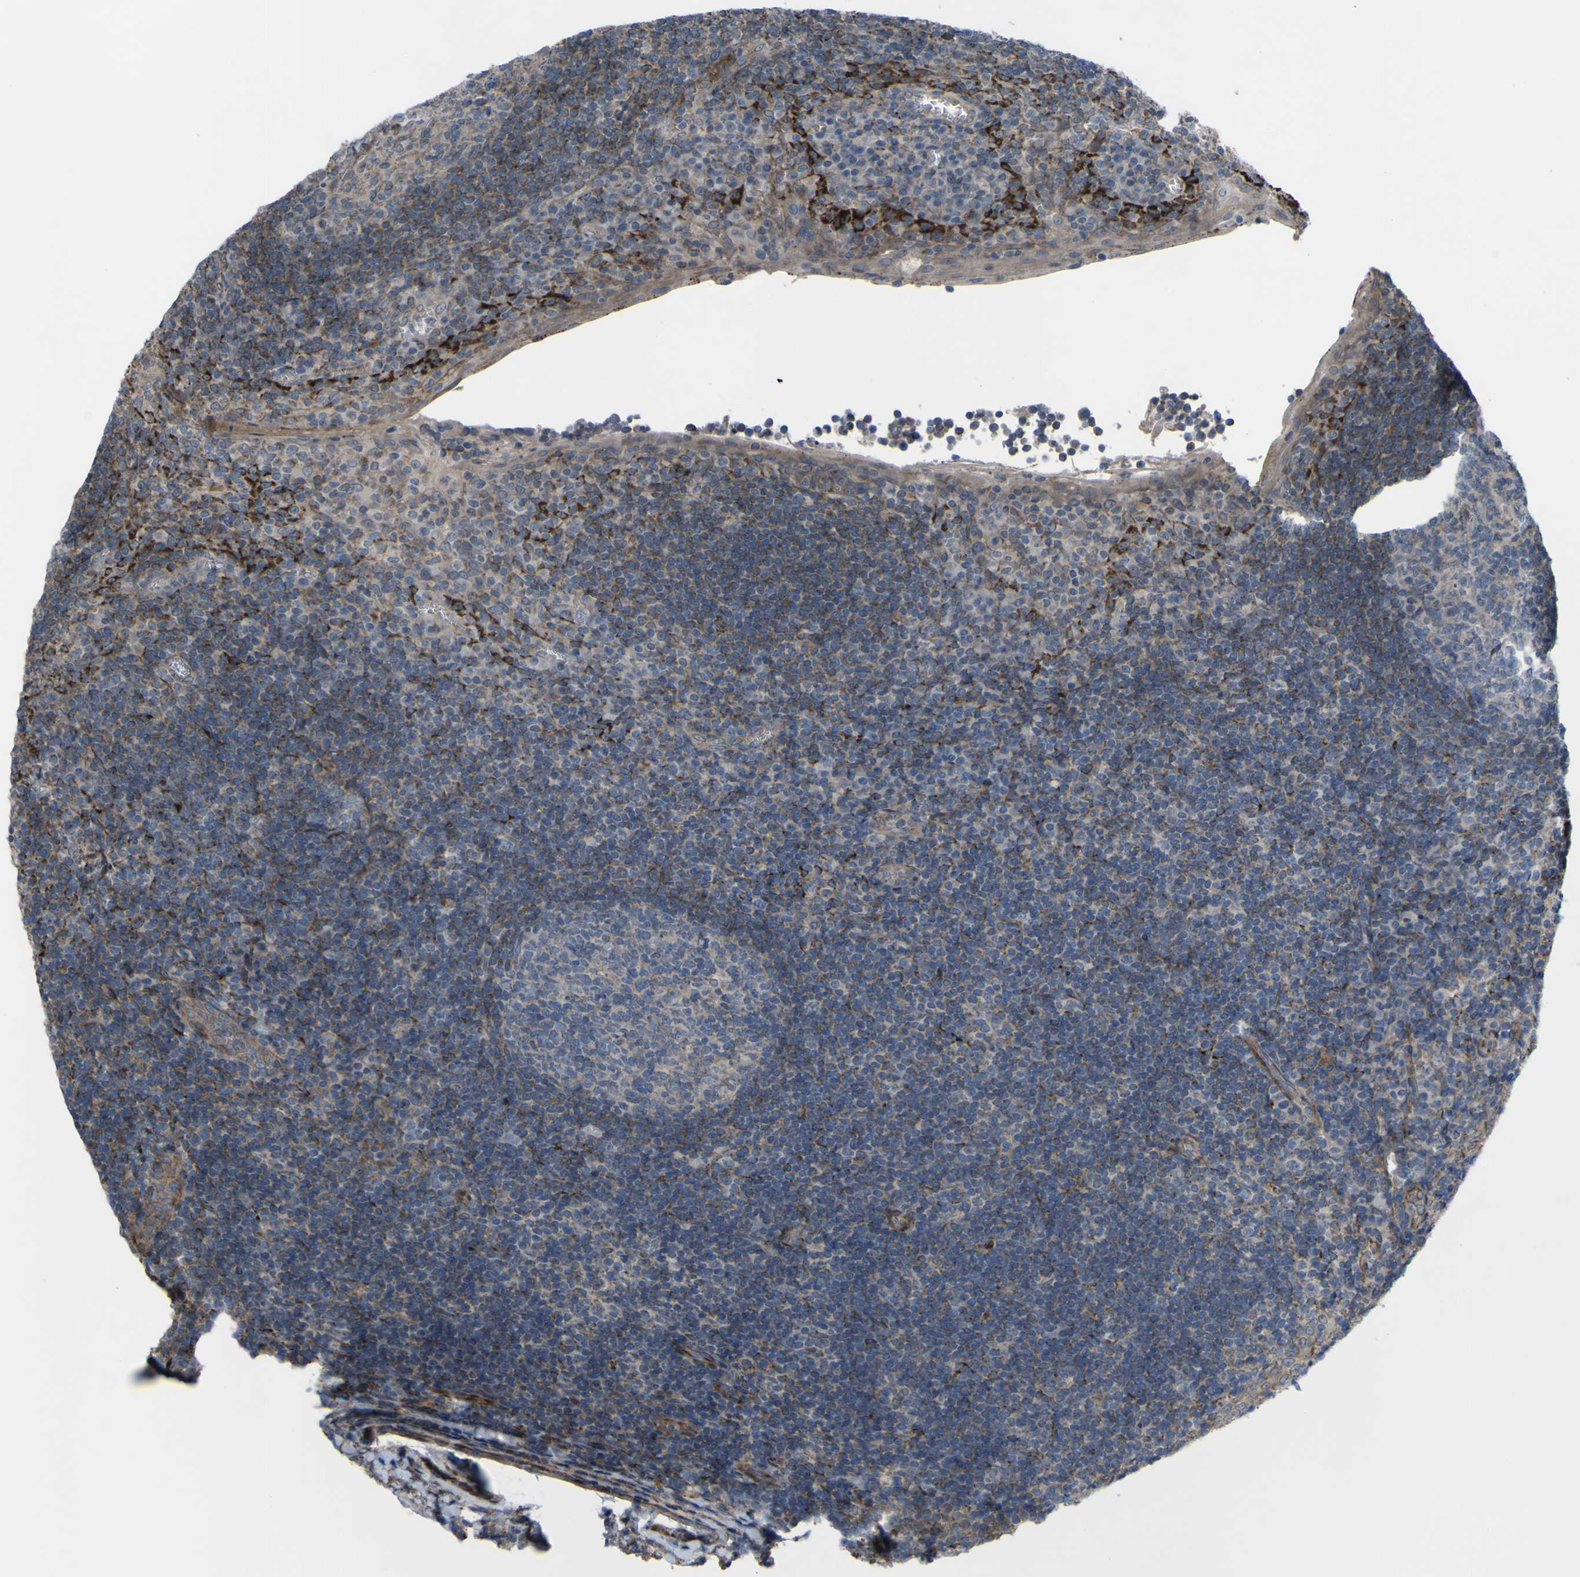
{"staining": {"intensity": "weak", "quantity": "25%-75%", "location": "cytoplasmic/membranous"}, "tissue": "tonsil", "cell_type": "Germinal center cells", "image_type": "normal", "snomed": [{"axis": "morphology", "description": "Normal tissue, NOS"}, {"axis": "topography", "description": "Tonsil"}], "caption": "High-magnification brightfield microscopy of benign tonsil stained with DAB (brown) and counterstained with hematoxylin (blue). germinal center cells exhibit weak cytoplasmic/membranous positivity is present in about25%-75% of cells.", "gene": "GPLD1", "patient": {"sex": "male", "age": 37}}